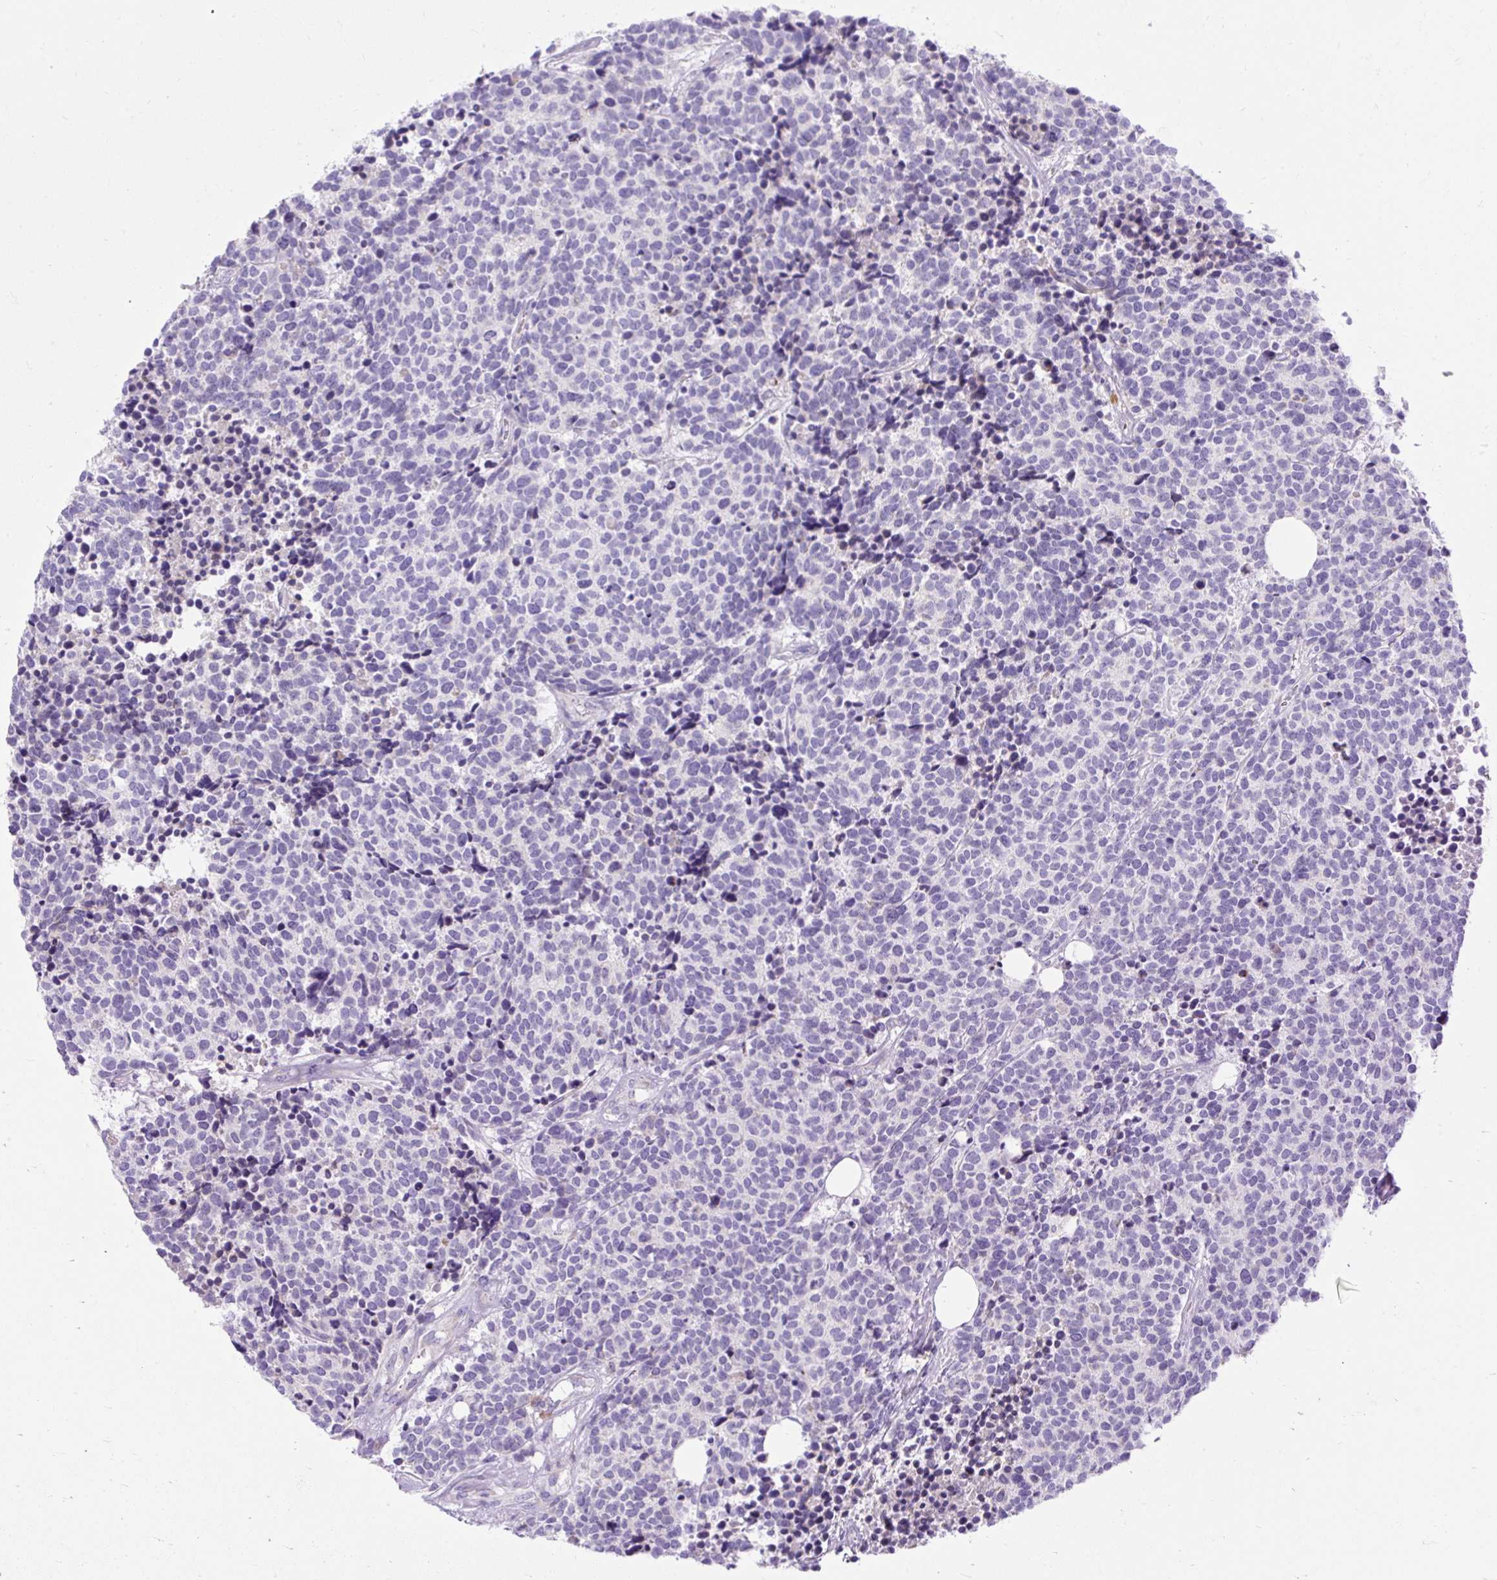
{"staining": {"intensity": "negative", "quantity": "none", "location": "none"}, "tissue": "carcinoid", "cell_type": "Tumor cells", "image_type": "cancer", "snomed": [{"axis": "morphology", "description": "Carcinoid, malignant, NOS"}, {"axis": "topography", "description": "Skin"}], "caption": "High magnification brightfield microscopy of carcinoid stained with DAB (brown) and counterstained with hematoxylin (blue): tumor cells show no significant staining.", "gene": "SYBU", "patient": {"sex": "female", "age": 79}}